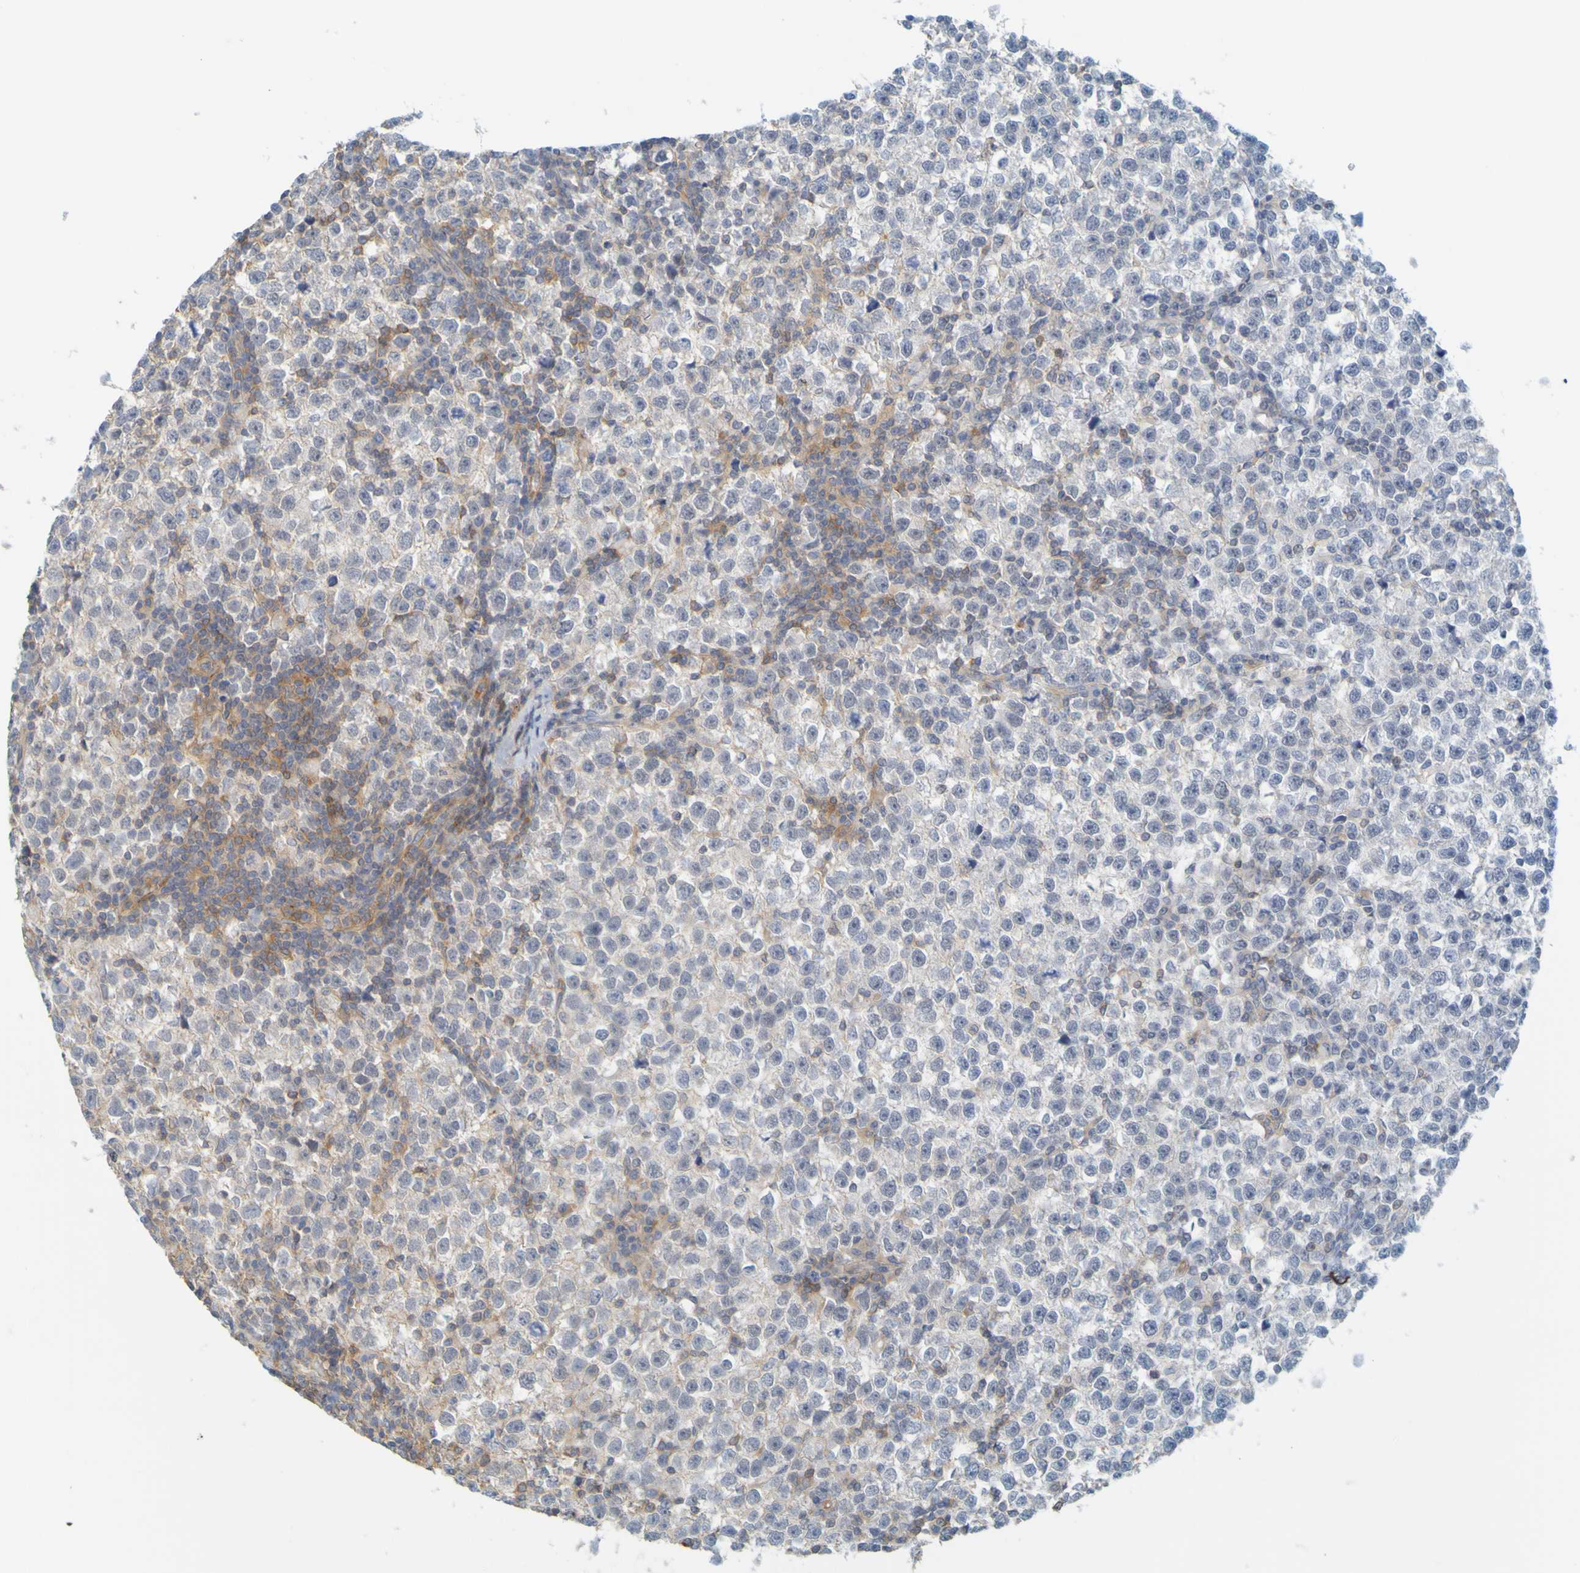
{"staining": {"intensity": "negative", "quantity": "none", "location": "none"}, "tissue": "testis cancer", "cell_type": "Tumor cells", "image_type": "cancer", "snomed": [{"axis": "morphology", "description": "Seminoma, NOS"}, {"axis": "topography", "description": "Testis"}], "caption": "Micrograph shows no protein expression in tumor cells of testis seminoma tissue.", "gene": "APPL1", "patient": {"sex": "male", "age": 43}}